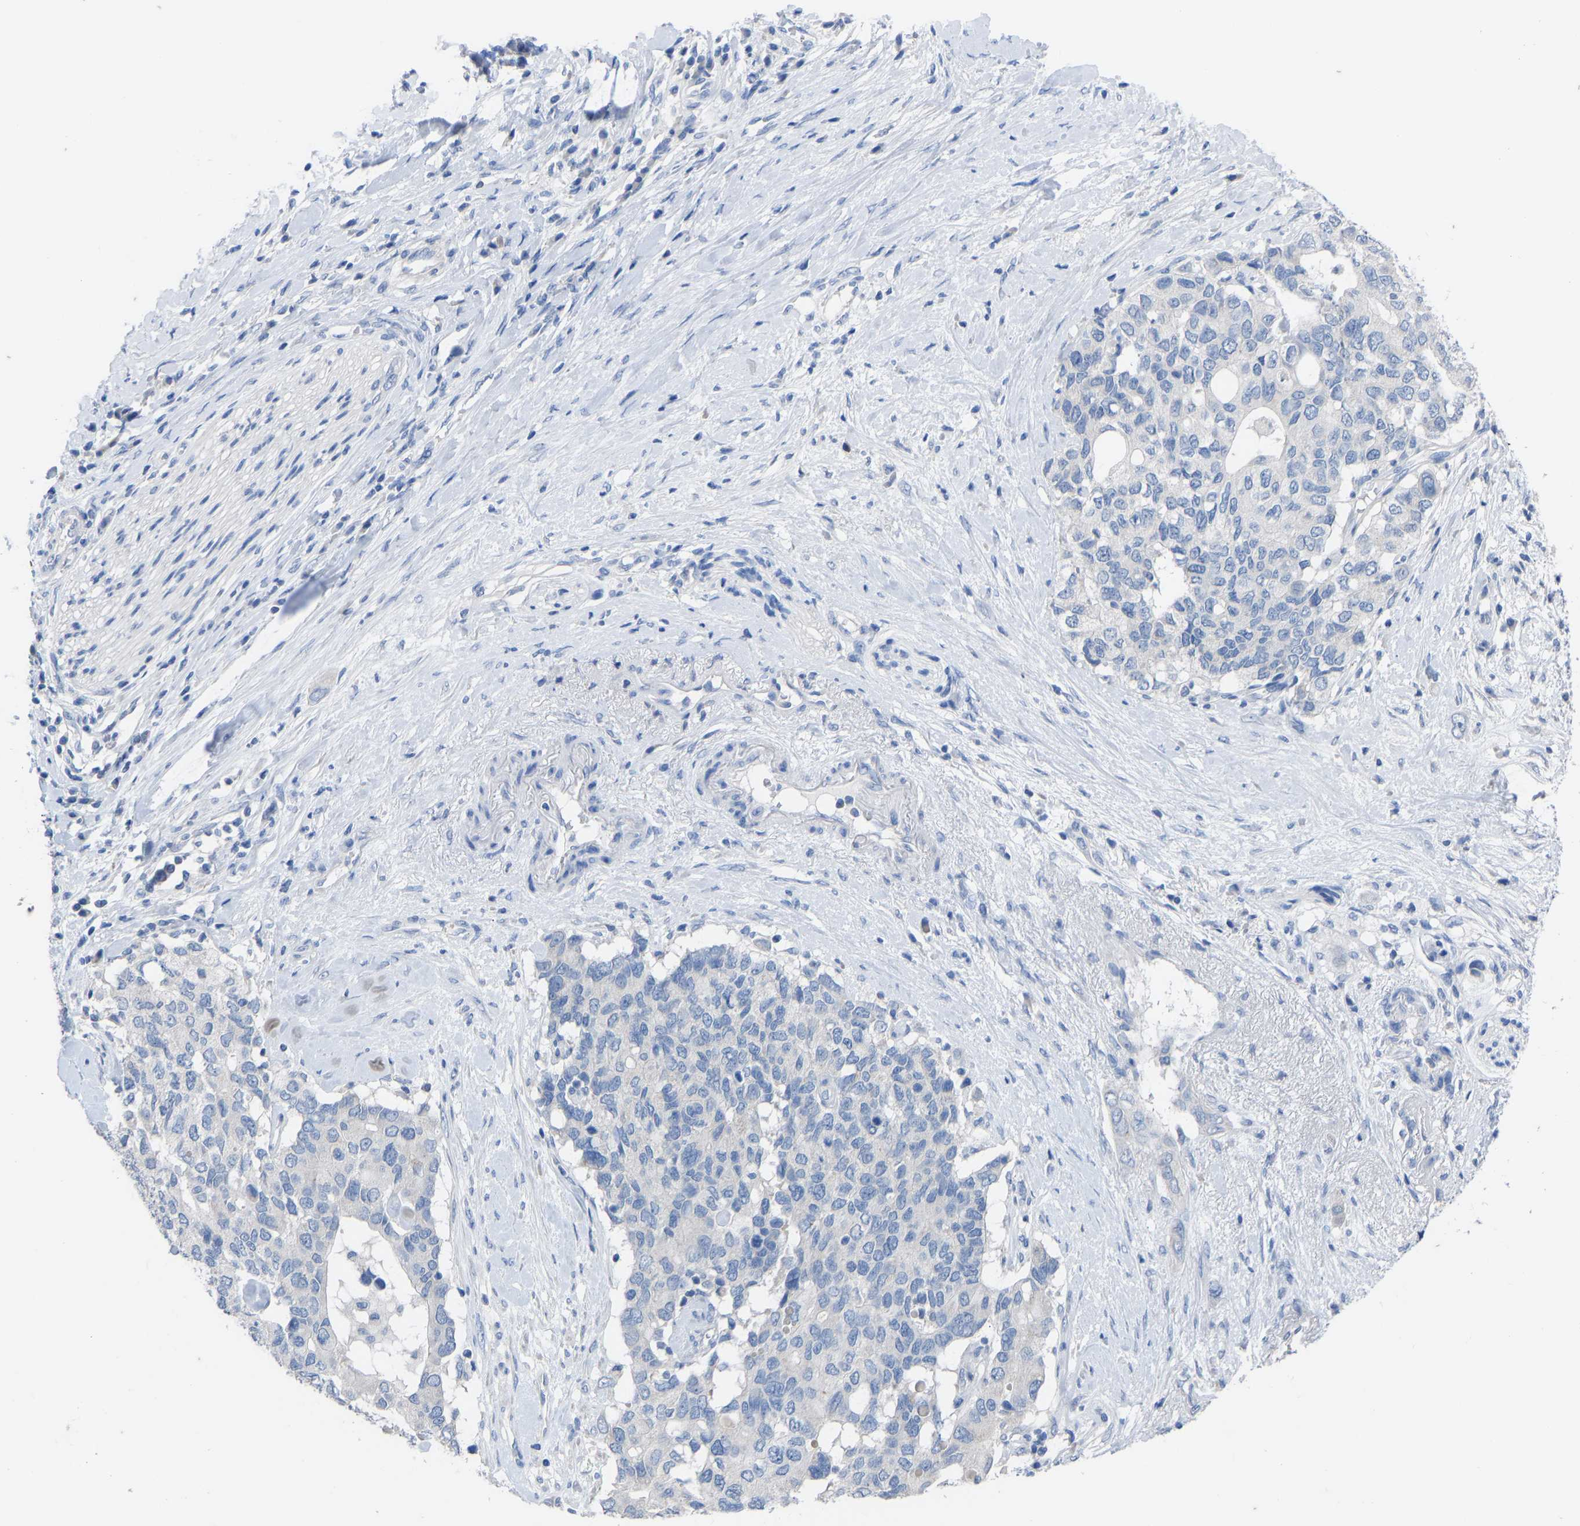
{"staining": {"intensity": "negative", "quantity": "none", "location": "none"}, "tissue": "pancreatic cancer", "cell_type": "Tumor cells", "image_type": "cancer", "snomed": [{"axis": "morphology", "description": "Adenocarcinoma, NOS"}, {"axis": "topography", "description": "Pancreas"}], "caption": "The histopathology image reveals no significant expression in tumor cells of adenocarcinoma (pancreatic).", "gene": "OLIG2", "patient": {"sex": "female", "age": 56}}